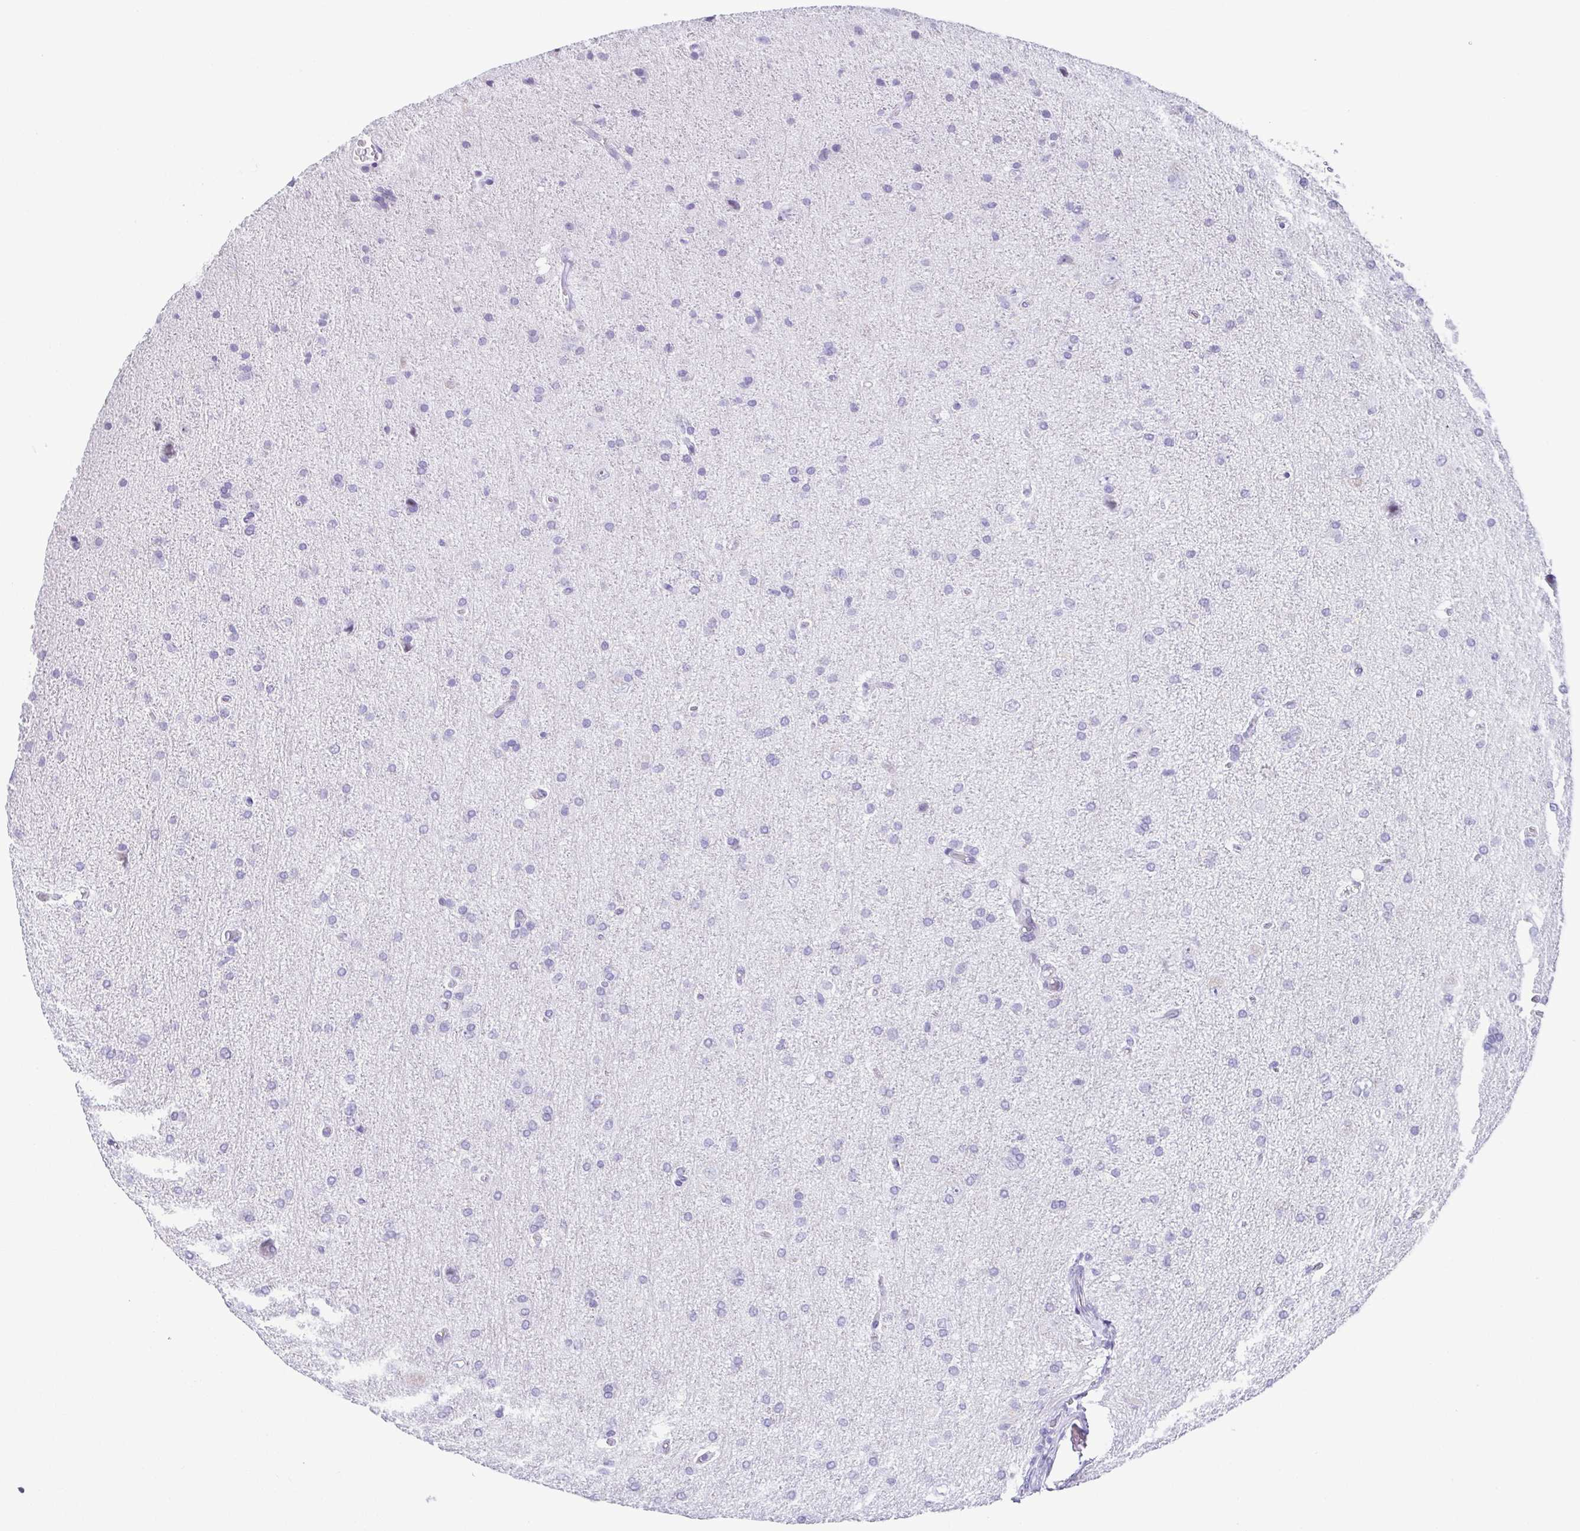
{"staining": {"intensity": "negative", "quantity": "none", "location": "none"}, "tissue": "glioma", "cell_type": "Tumor cells", "image_type": "cancer", "snomed": [{"axis": "morphology", "description": "Glioma, malignant, High grade"}, {"axis": "topography", "description": "Cerebral cortex"}], "caption": "Malignant high-grade glioma stained for a protein using immunohistochemistry (IHC) demonstrates no expression tumor cells.", "gene": "ESX1", "patient": {"sex": "male", "age": 70}}